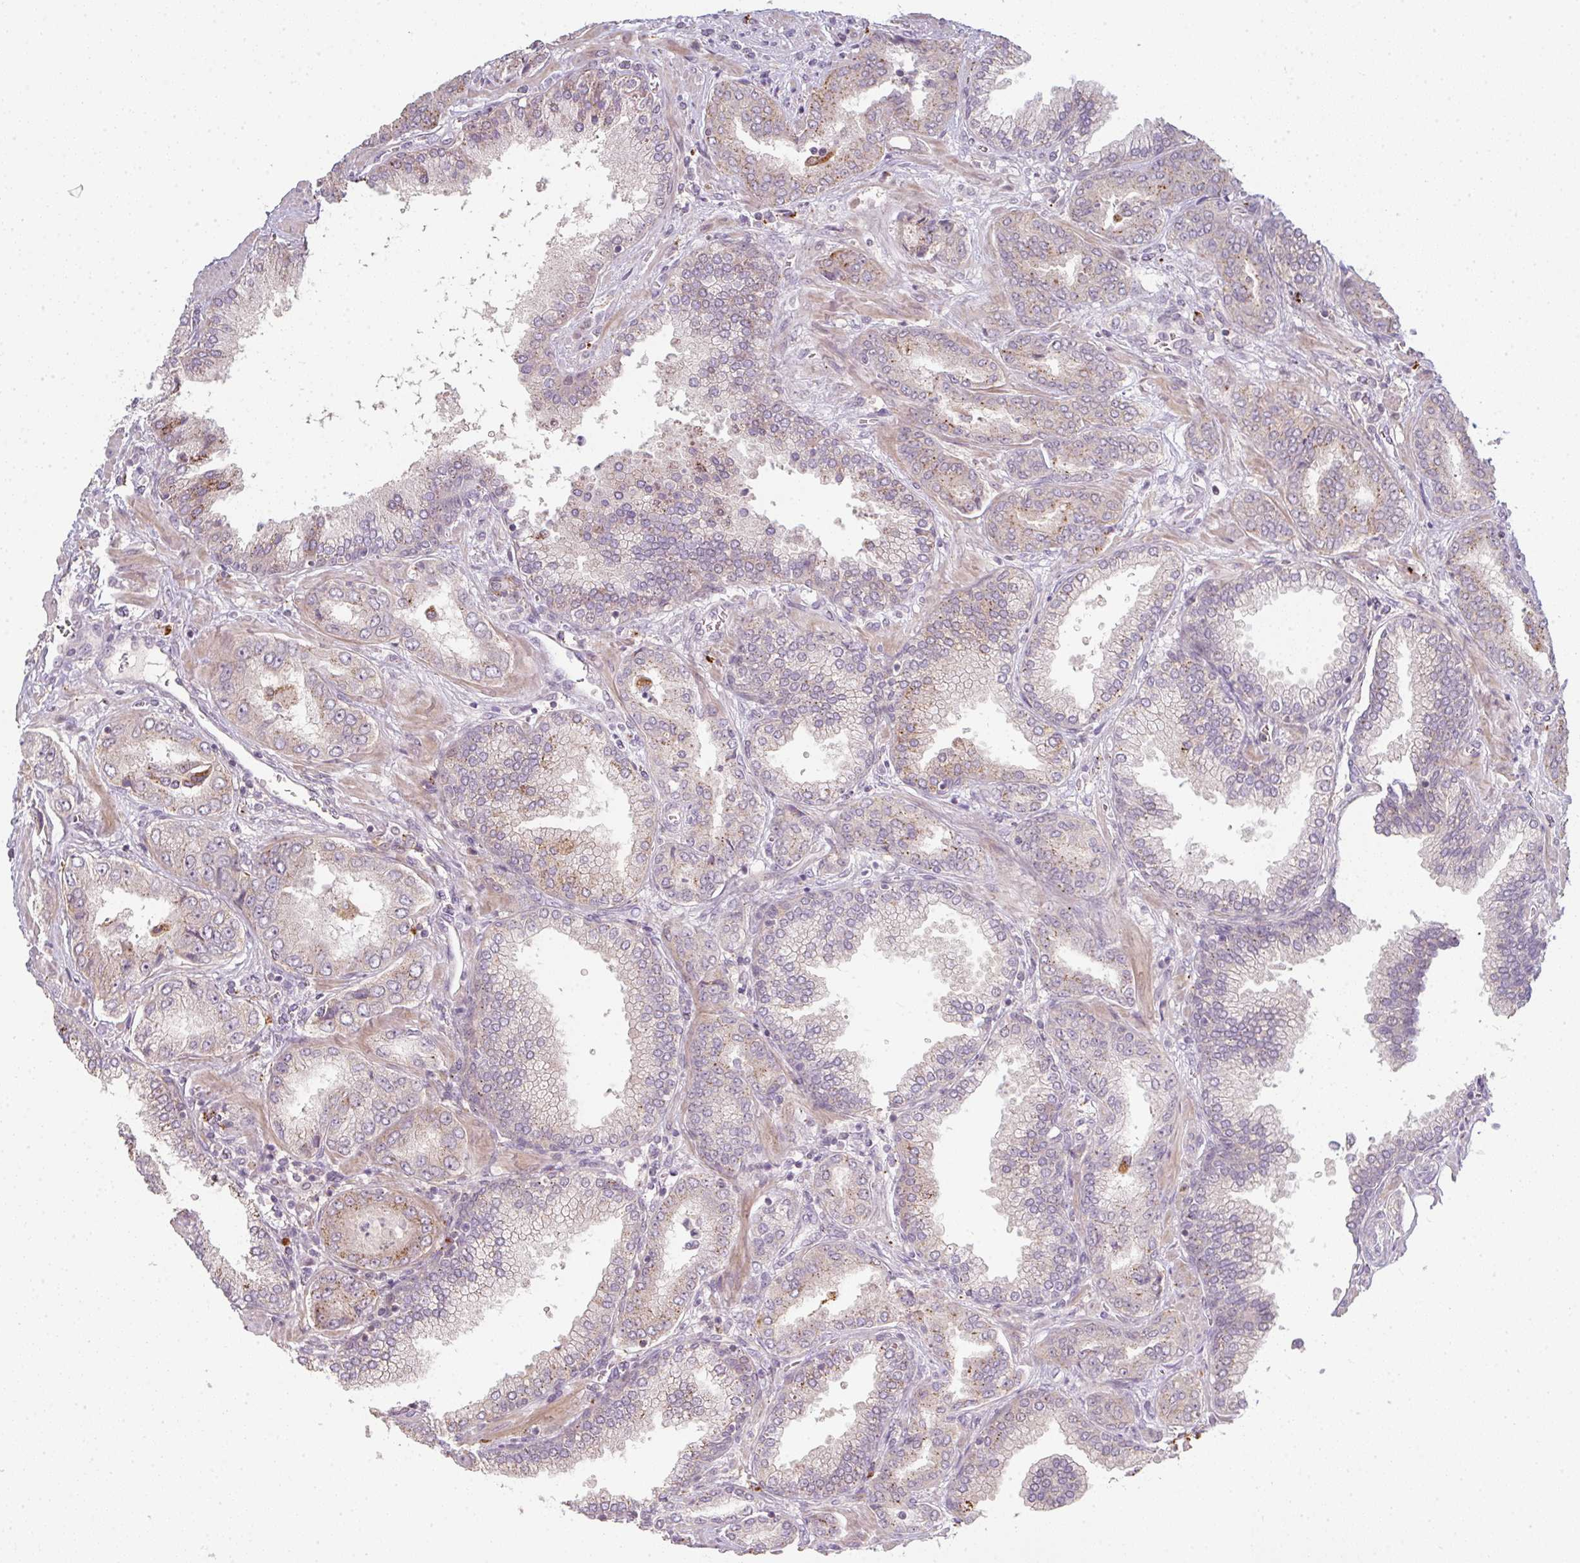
{"staining": {"intensity": "moderate", "quantity": "<25%", "location": "cytoplasmic/membranous"}, "tissue": "prostate cancer", "cell_type": "Tumor cells", "image_type": "cancer", "snomed": [{"axis": "morphology", "description": "Adenocarcinoma, High grade"}, {"axis": "topography", "description": "Prostate"}], "caption": "IHC of human prostate cancer exhibits low levels of moderate cytoplasmic/membranous staining in about <25% of tumor cells. The protein of interest is shown in brown color, while the nuclei are stained blue.", "gene": "TMEM237", "patient": {"sex": "male", "age": 72}}